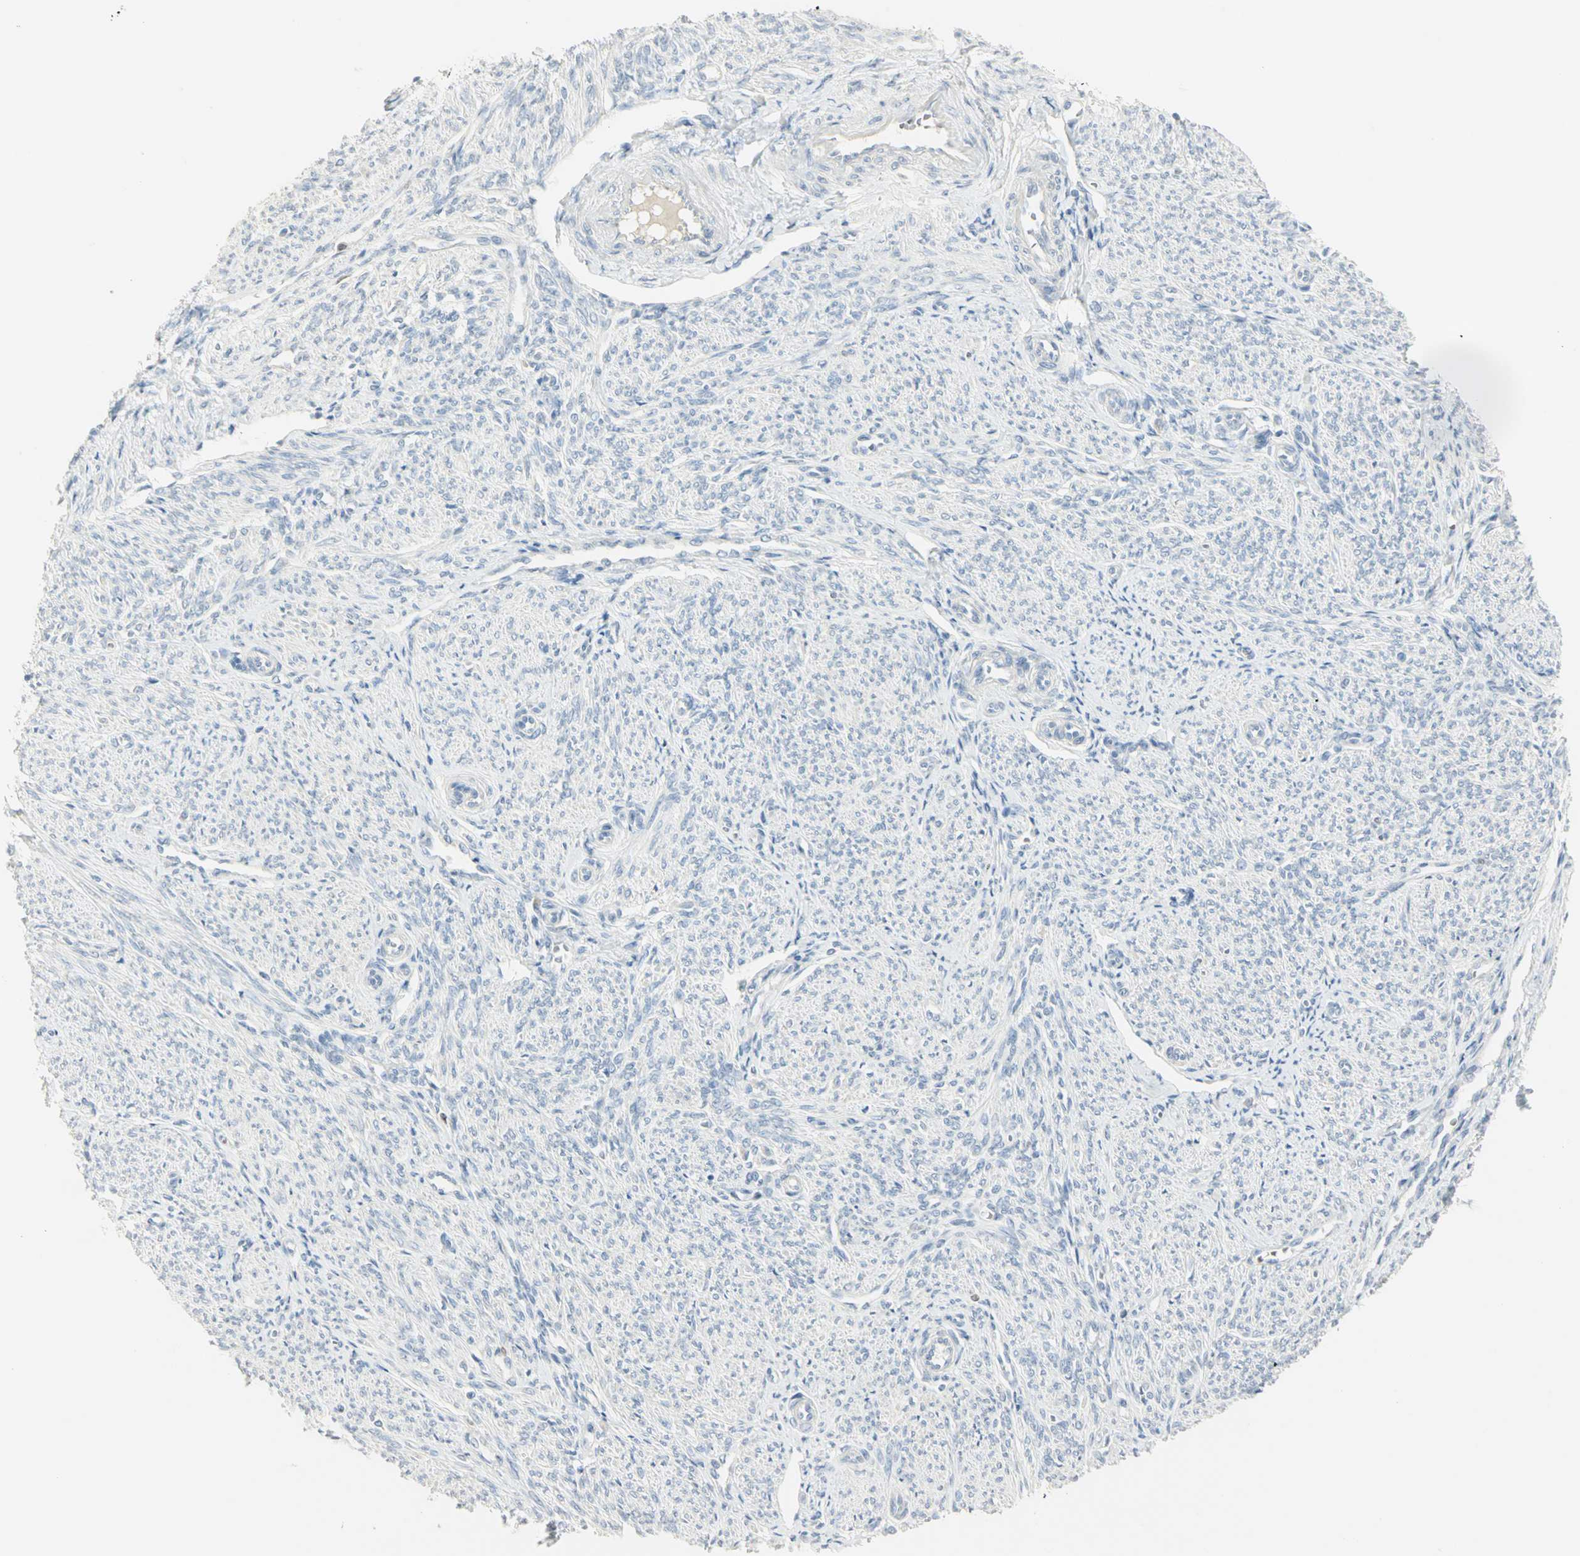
{"staining": {"intensity": "negative", "quantity": "none", "location": "none"}, "tissue": "smooth muscle", "cell_type": "Smooth muscle cells", "image_type": "normal", "snomed": [{"axis": "morphology", "description": "Normal tissue, NOS"}, {"axis": "topography", "description": "Smooth muscle"}], "caption": "Smooth muscle cells show no significant protein positivity in normal smooth muscle. (DAB (3,3'-diaminobenzidine) immunohistochemistry (IHC) with hematoxylin counter stain).", "gene": "BCL6", "patient": {"sex": "female", "age": 65}}